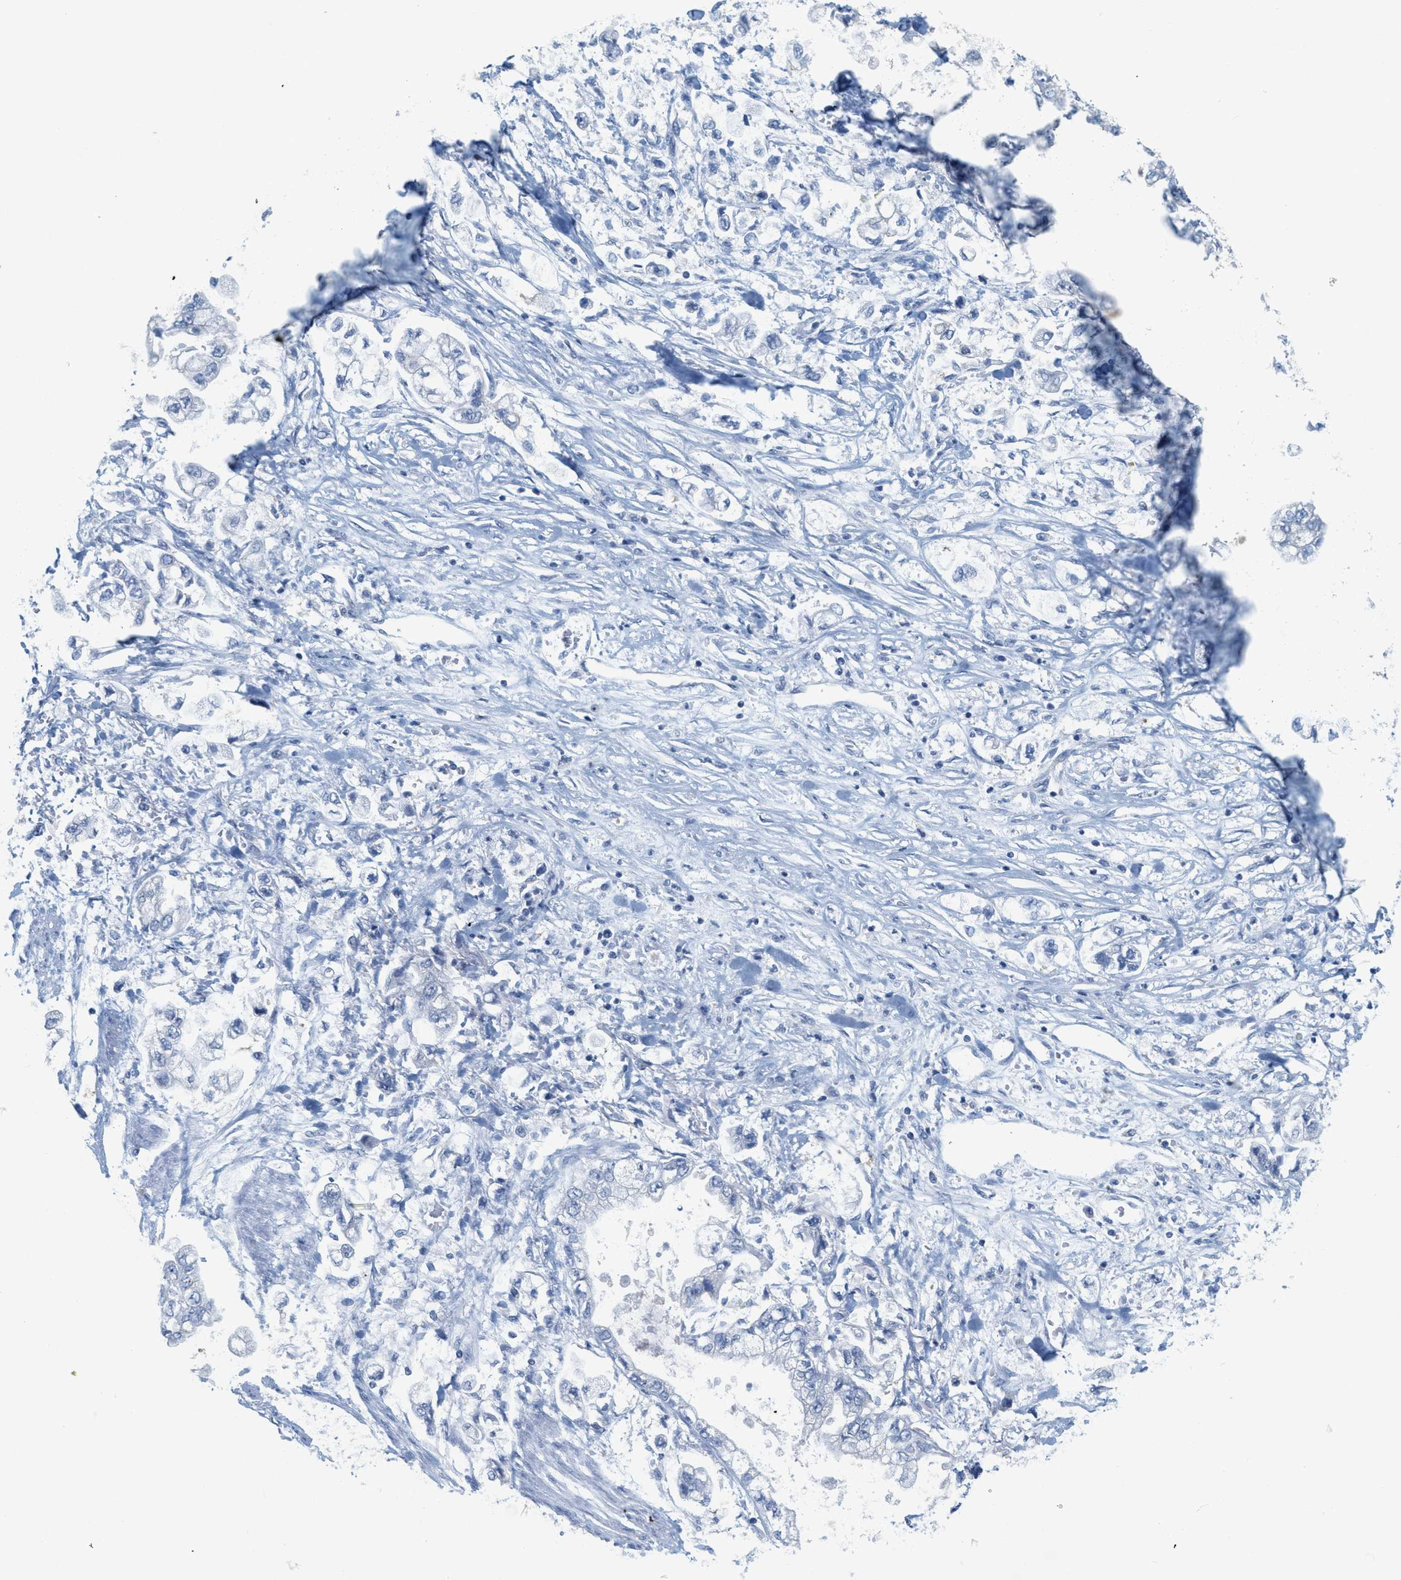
{"staining": {"intensity": "negative", "quantity": "none", "location": "none"}, "tissue": "stomach cancer", "cell_type": "Tumor cells", "image_type": "cancer", "snomed": [{"axis": "morphology", "description": "Normal tissue, NOS"}, {"axis": "morphology", "description": "Adenocarcinoma, NOS"}, {"axis": "topography", "description": "Stomach"}], "caption": "Immunohistochemistry (IHC) of human stomach cancer reveals no expression in tumor cells.", "gene": "TEX264", "patient": {"sex": "male", "age": 62}}